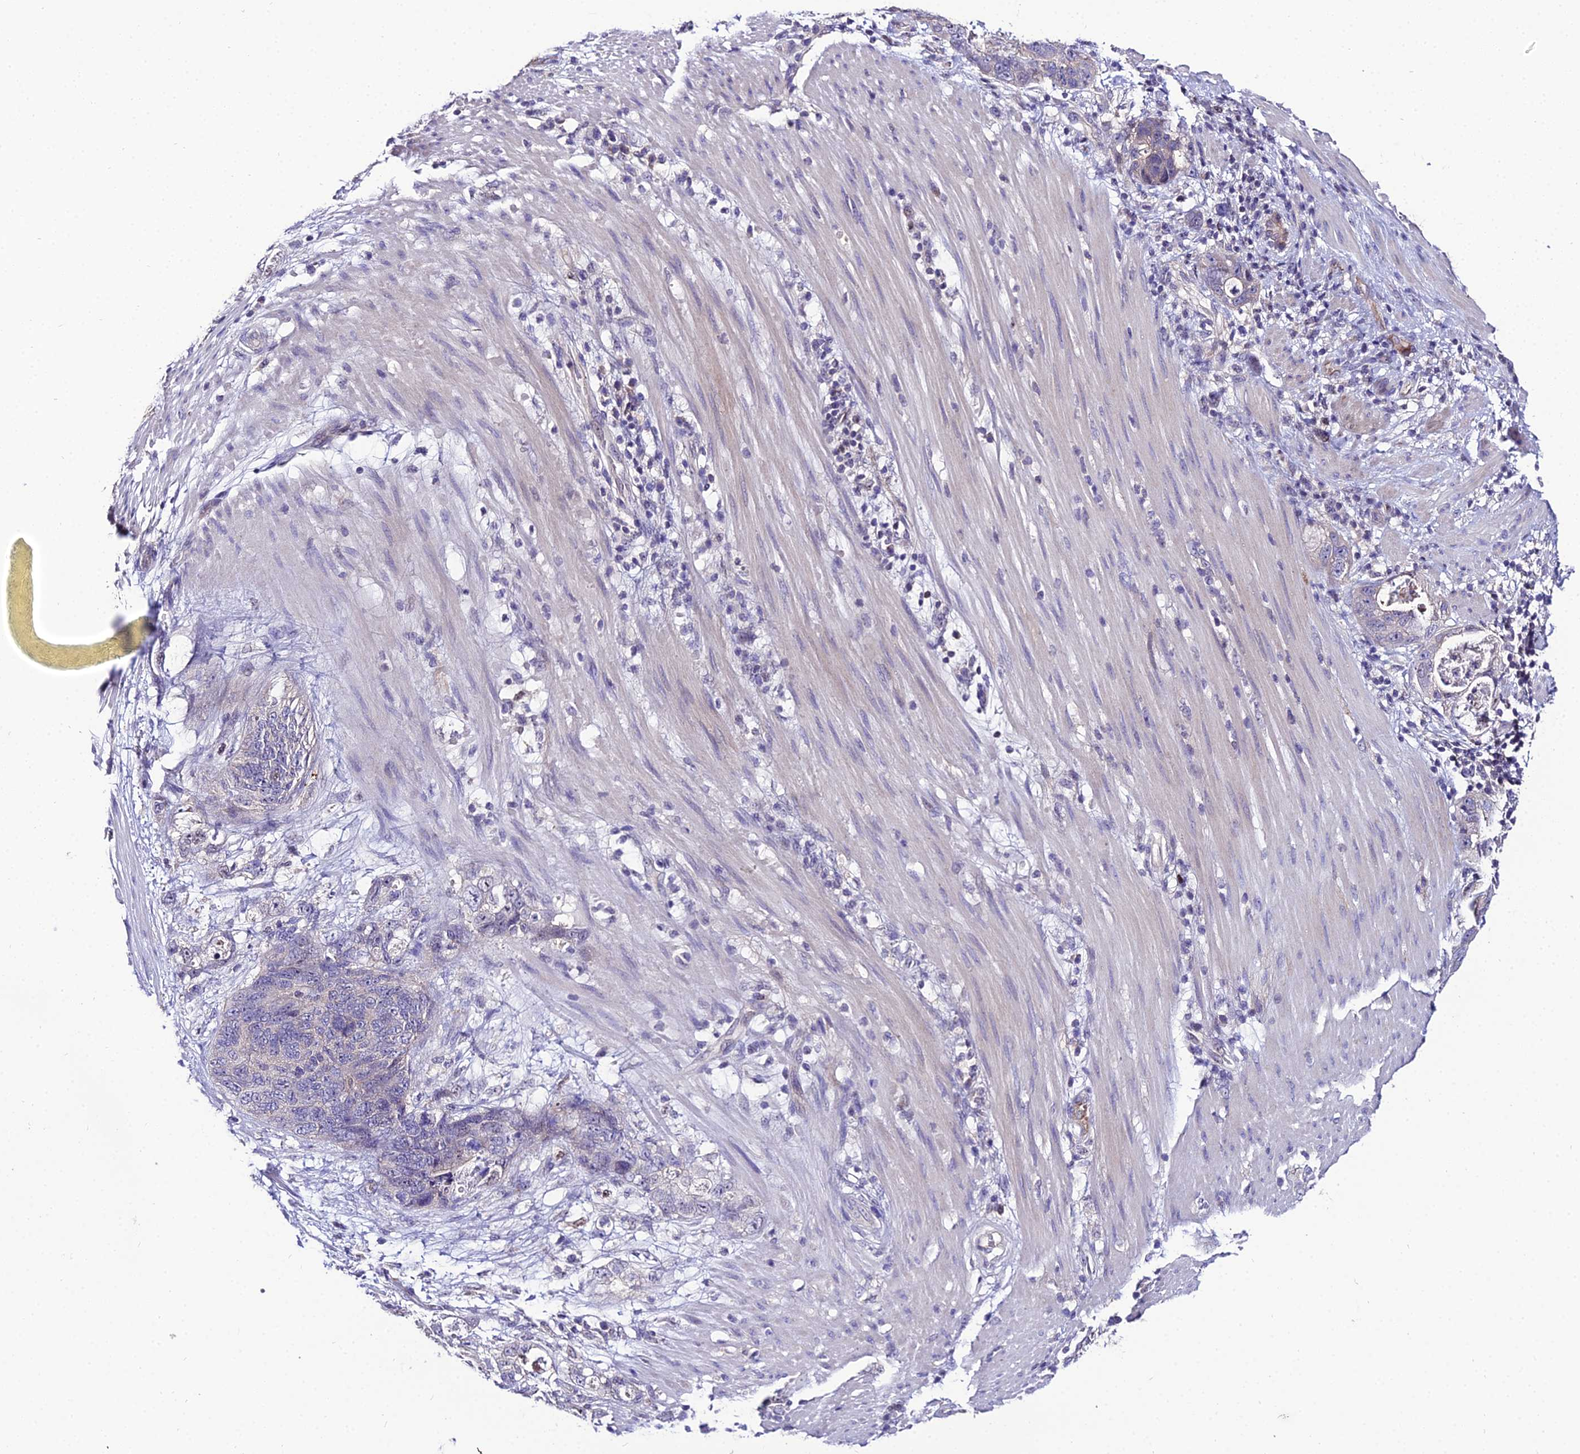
{"staining": {"intensity": "negative", "quantity": "none", "location": "none"}, "tissue": "stomach cancer", "cell_type": "Tumor cells", "image_type": "cancer", "snomed": [{"axis": "morphology", "description": "Normal tissue, NOS"}, {"axis": "morphology", "description": "Adenocarcinoma, NOS"}, {"axis": "topography", "description": "Stomach"}], "caption": "The image displays no staining of tumor cells in stomach cancer. The staining is performed using DAB (3,3'-diaminobenzidine) brown chromogen with nuclei counter-stained in using hematoxylin.", "gene": "SHQ1", "patient": {"sex": "female", "age": 89}}